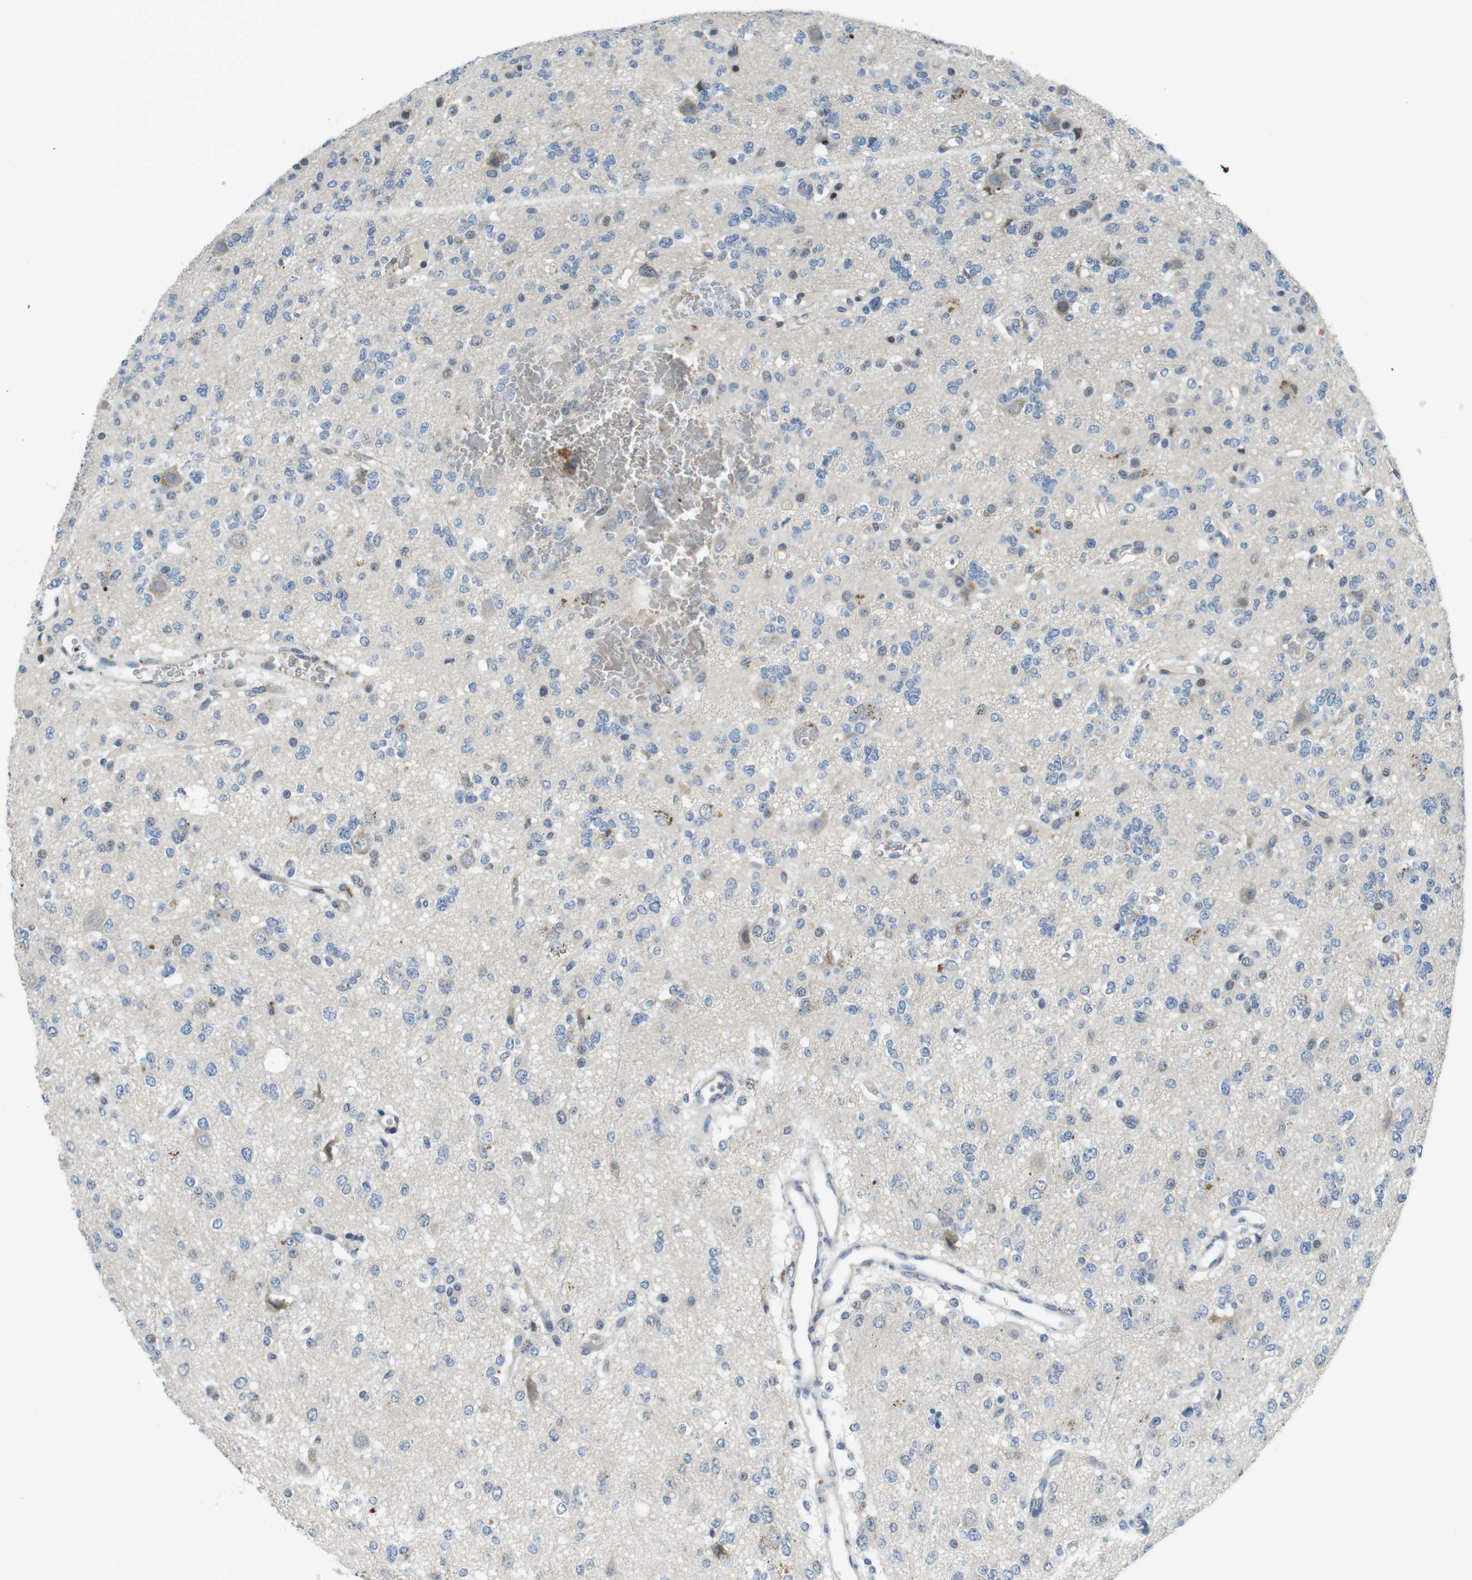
{"staining": {"intensity": "negative", "quantity": "none", "location": "none"}, "tissue": "glioma", "cell_type": "Tumor cells", "image_type": "cancer", "snomed": [{"axis": "morphology", "description": "Glioma, malignant, Low grade"}, {"axis": "topography", "description": "Brain"}], "caption": "A micrograph of glioma stained for a protein demonstrates no brown staining in tumor cells. (DAB immunohistochemistry (IHC) with hematoxylin counter stain).", "gene": "WSCD1", "patient": {"sex": "male", "age": 38}}